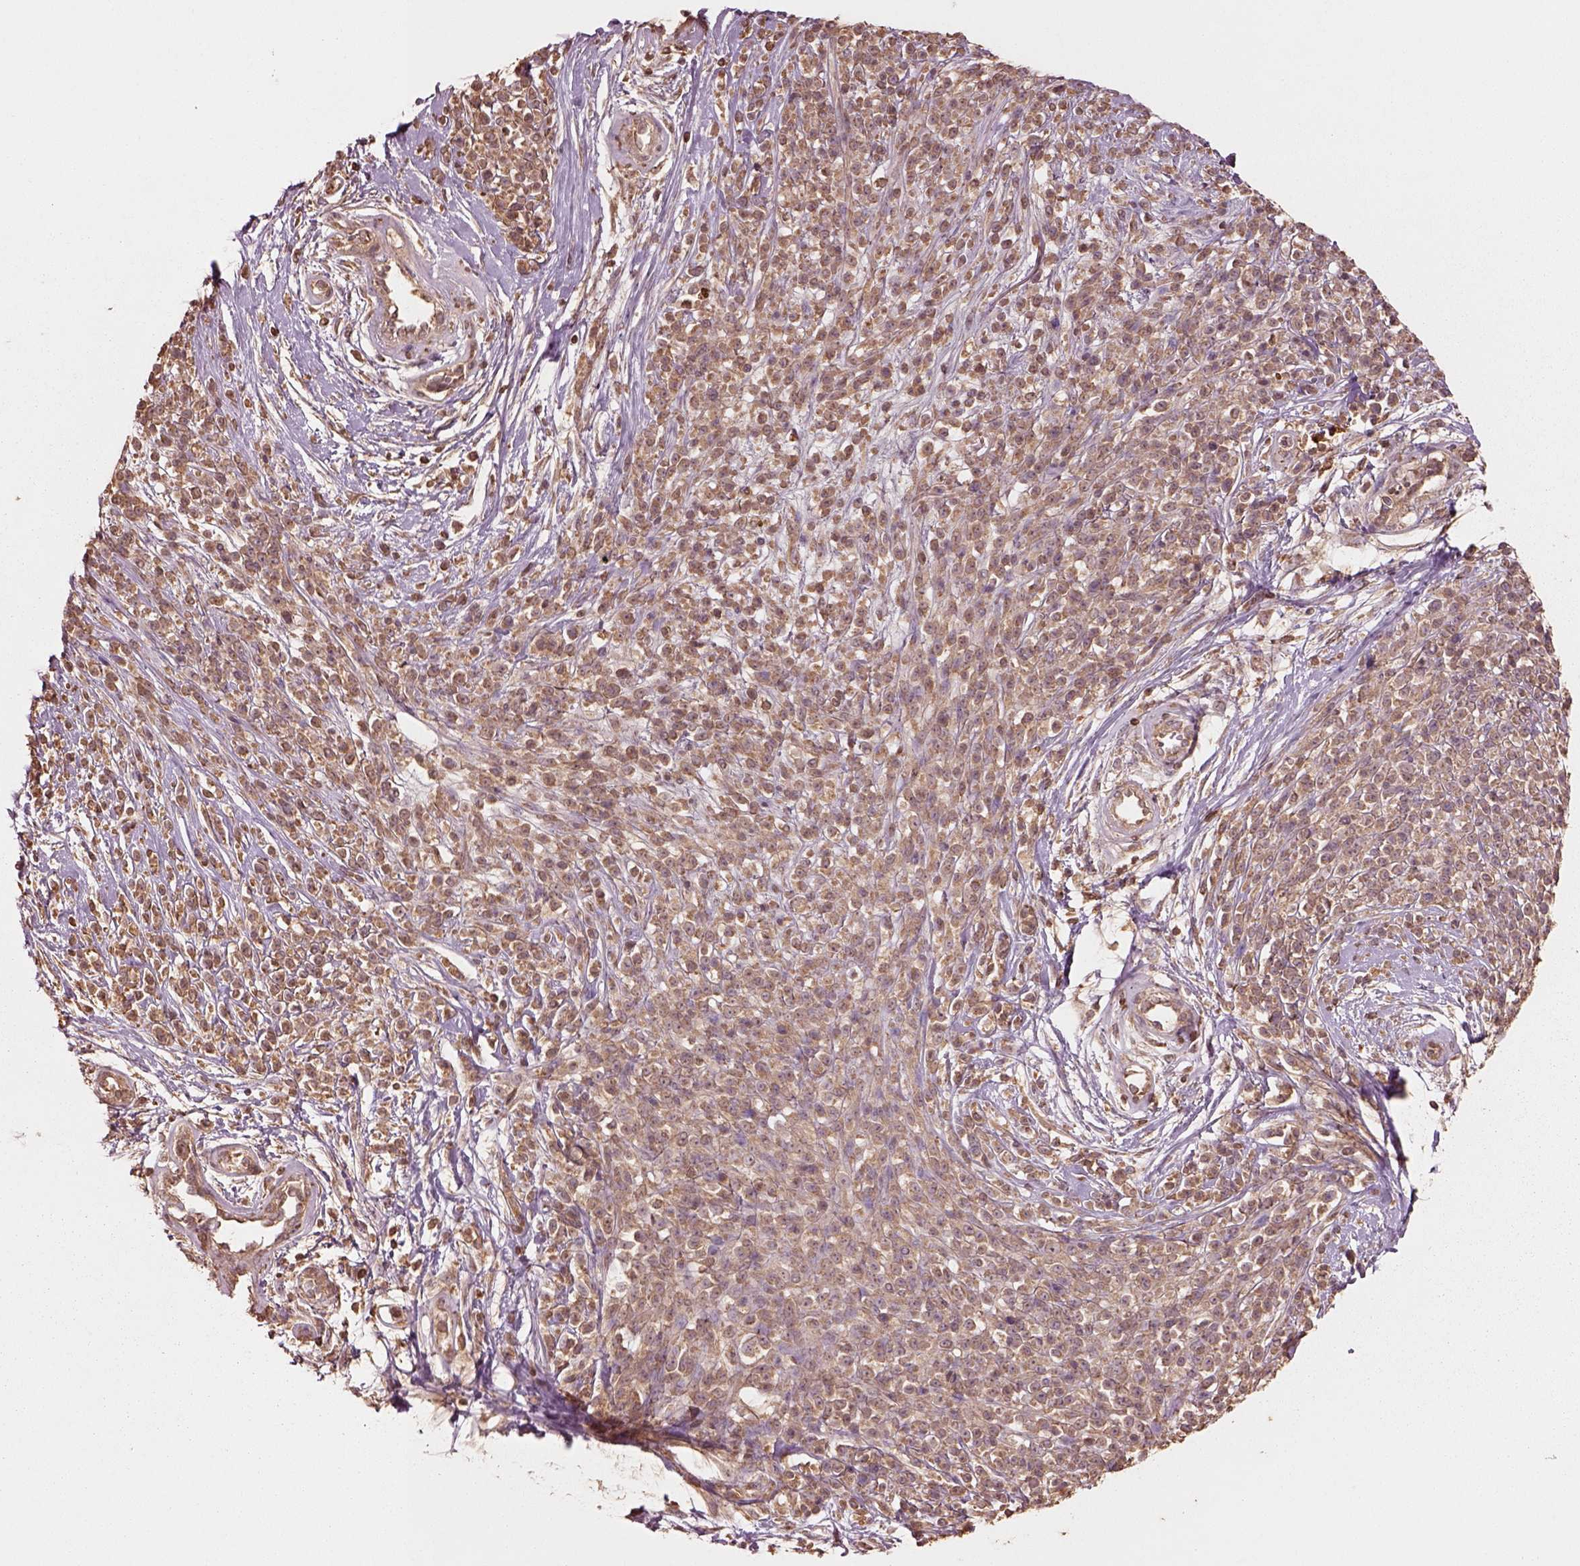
{"staining": {"intensity": "moderate", "quantity": "25%-75%", "location": "cytoplasmic/membranous"}, "tissue": "melanoma", "cell_type": "Tumor cells", "image_type": "cancer", "snomed": [{"axis": "morphology", "description": "Malignant melanoma, NOS"}, {"axis": "topography", "description": "Skin"}, {"axis": "topography", "description": "Skin of trunk"}], "caption": "This photomicrograph reveals immunohistochemistry staining of melanoma, with medium moderate cytoplasmic/membranous expression in approximately 25%-75% of tumor cells.", "gene": "TRADD", "patient": {"sex": "male", "age": 74}}